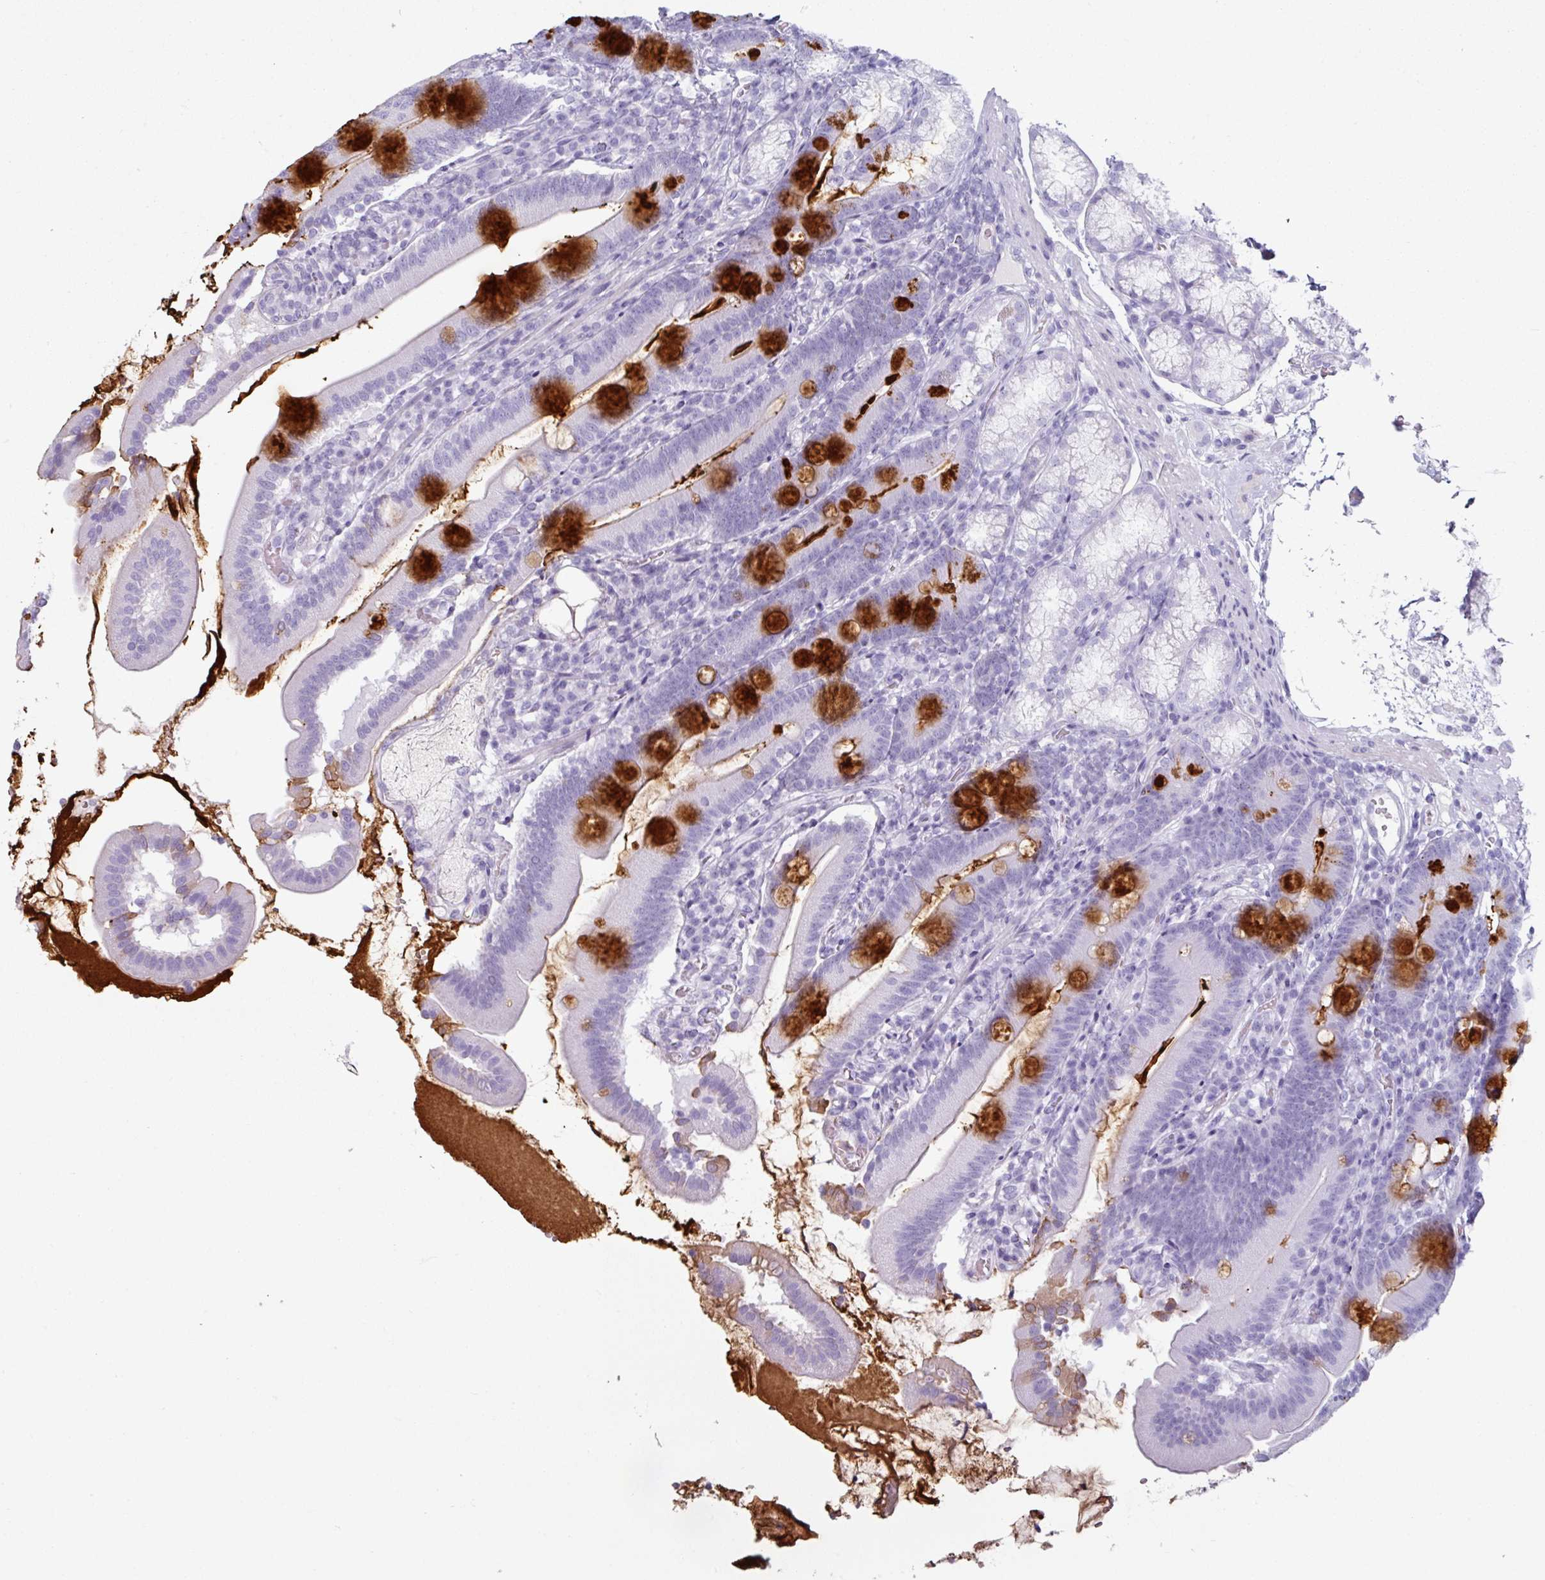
{"staining": {"intensity": "strong", "quantity": "<25%", "location": "cytoplasmic/membranous"}, "tissue": "duodenum", "cell_type": "Glandular cells", "image_type": "normal", "snomed": [{"axis": "morphology", "description": "Normal tissue, NOS"}, {"axis": "topography", "description": "Duodenum"}], "caption": "Brown immunohistochemical staining in unremarkable human duodenum displays strong cytoplasmic/membranous expression in about <25% of glandular cells. (Stains: DAB (3,3'-diaminobenzidine) in brown, nuclei in blue, Microscopy: brightfield microscopy at high magnification).", "gene": "CLCA1", "patient": {"sex": "female", "age": 67}}